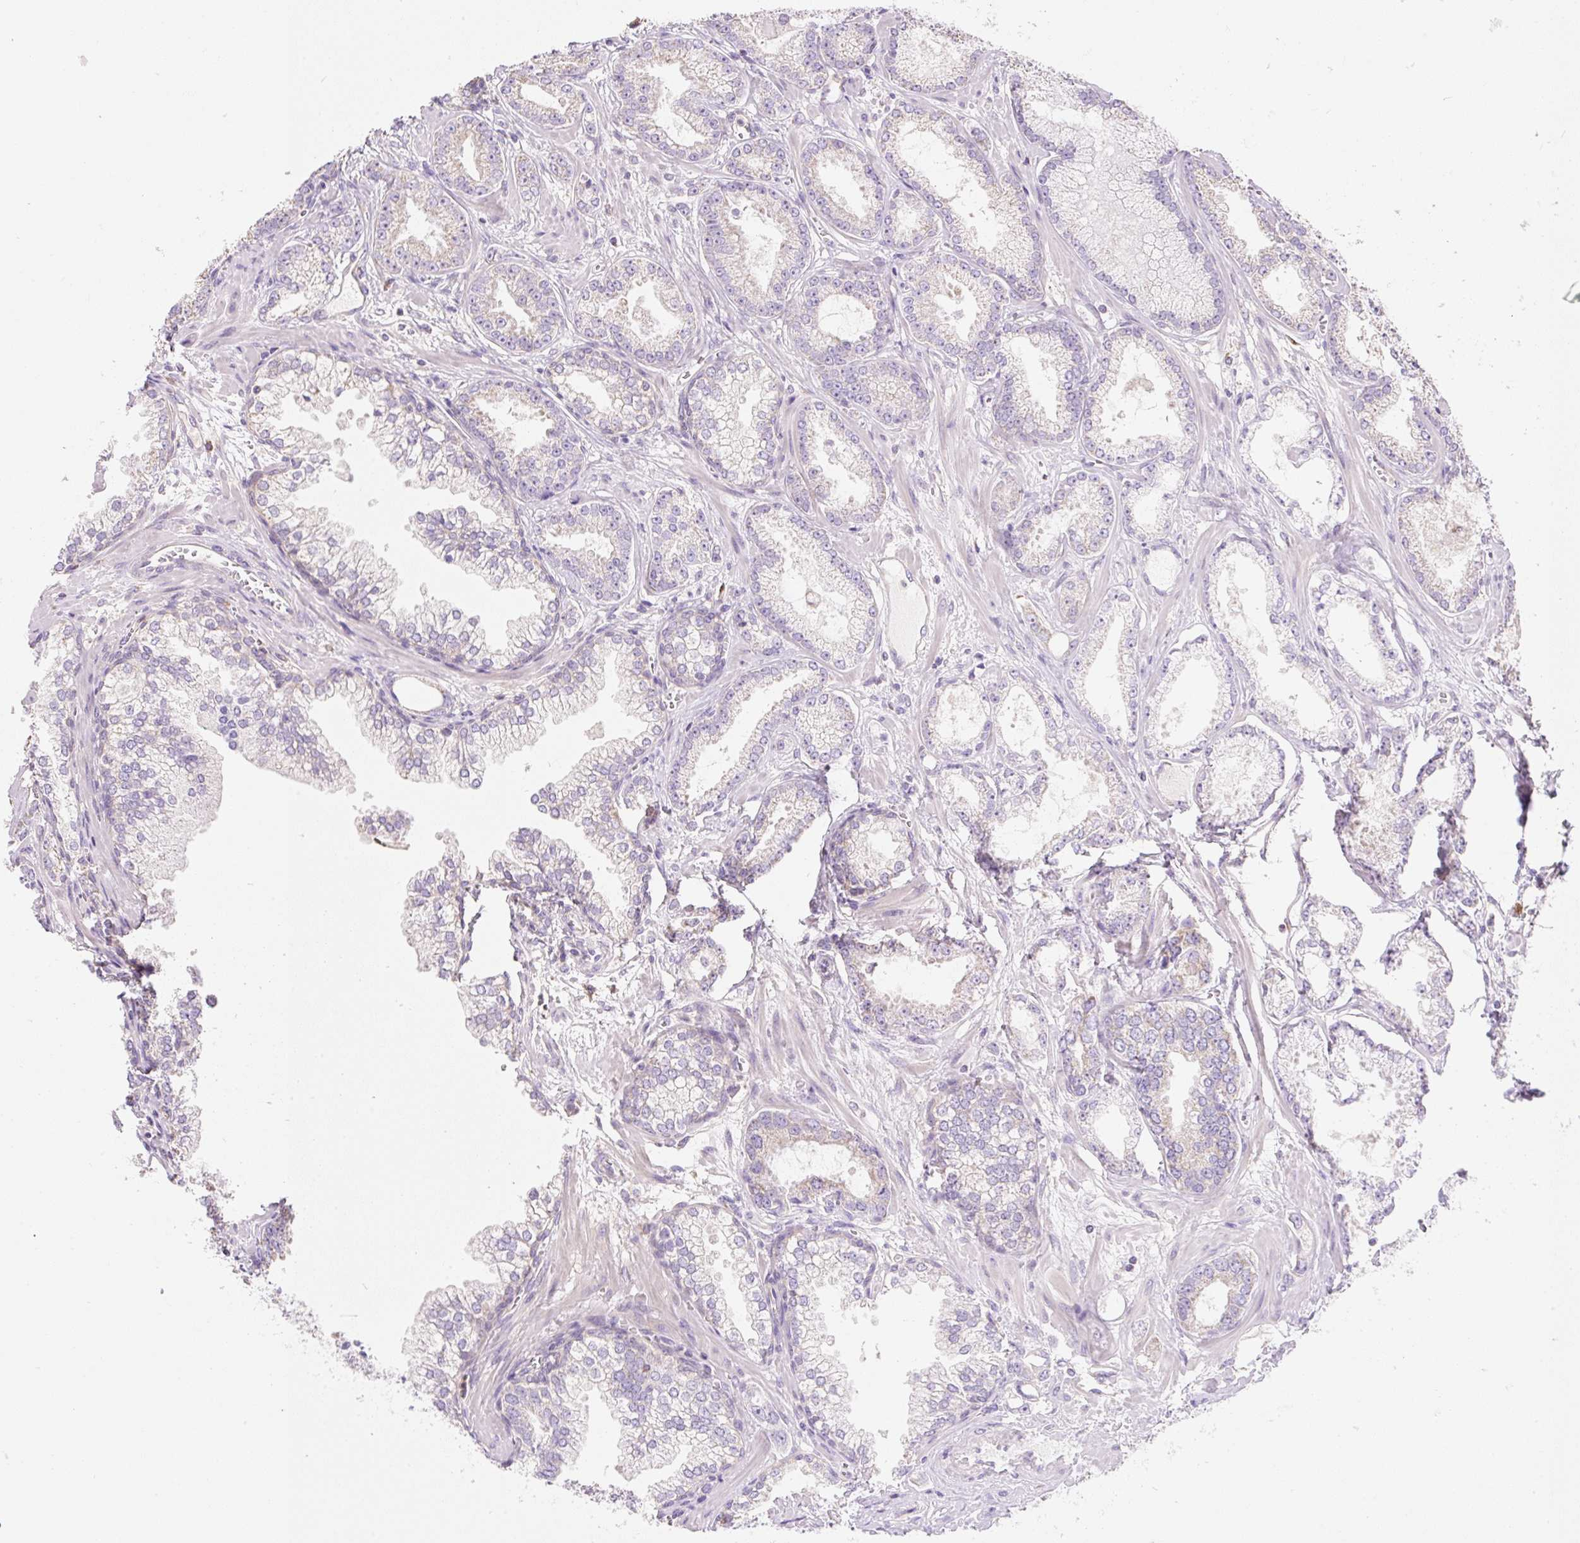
{"staining": {"intensity": "weak", "quantity": "<25%", "location": "cytoplasmic/membranous"}, "tissue": "prostate cancer", "cell_type": "Tumor cells", "image_type": "cancer", "snomed": [{"axis": "morphology", "description": "Adenocarcinoma, Medium grade"}, {"axis": "topography", "description": "Prostate"}], "caption": "High power microscopy photomicrograph of an IHC photomicrograph of prostate medium-grade adenocarcinoma, revealing no significant expression in tumor cells.", "gene": "DHX35", "patient": {"sex": "male", "age": 57}}